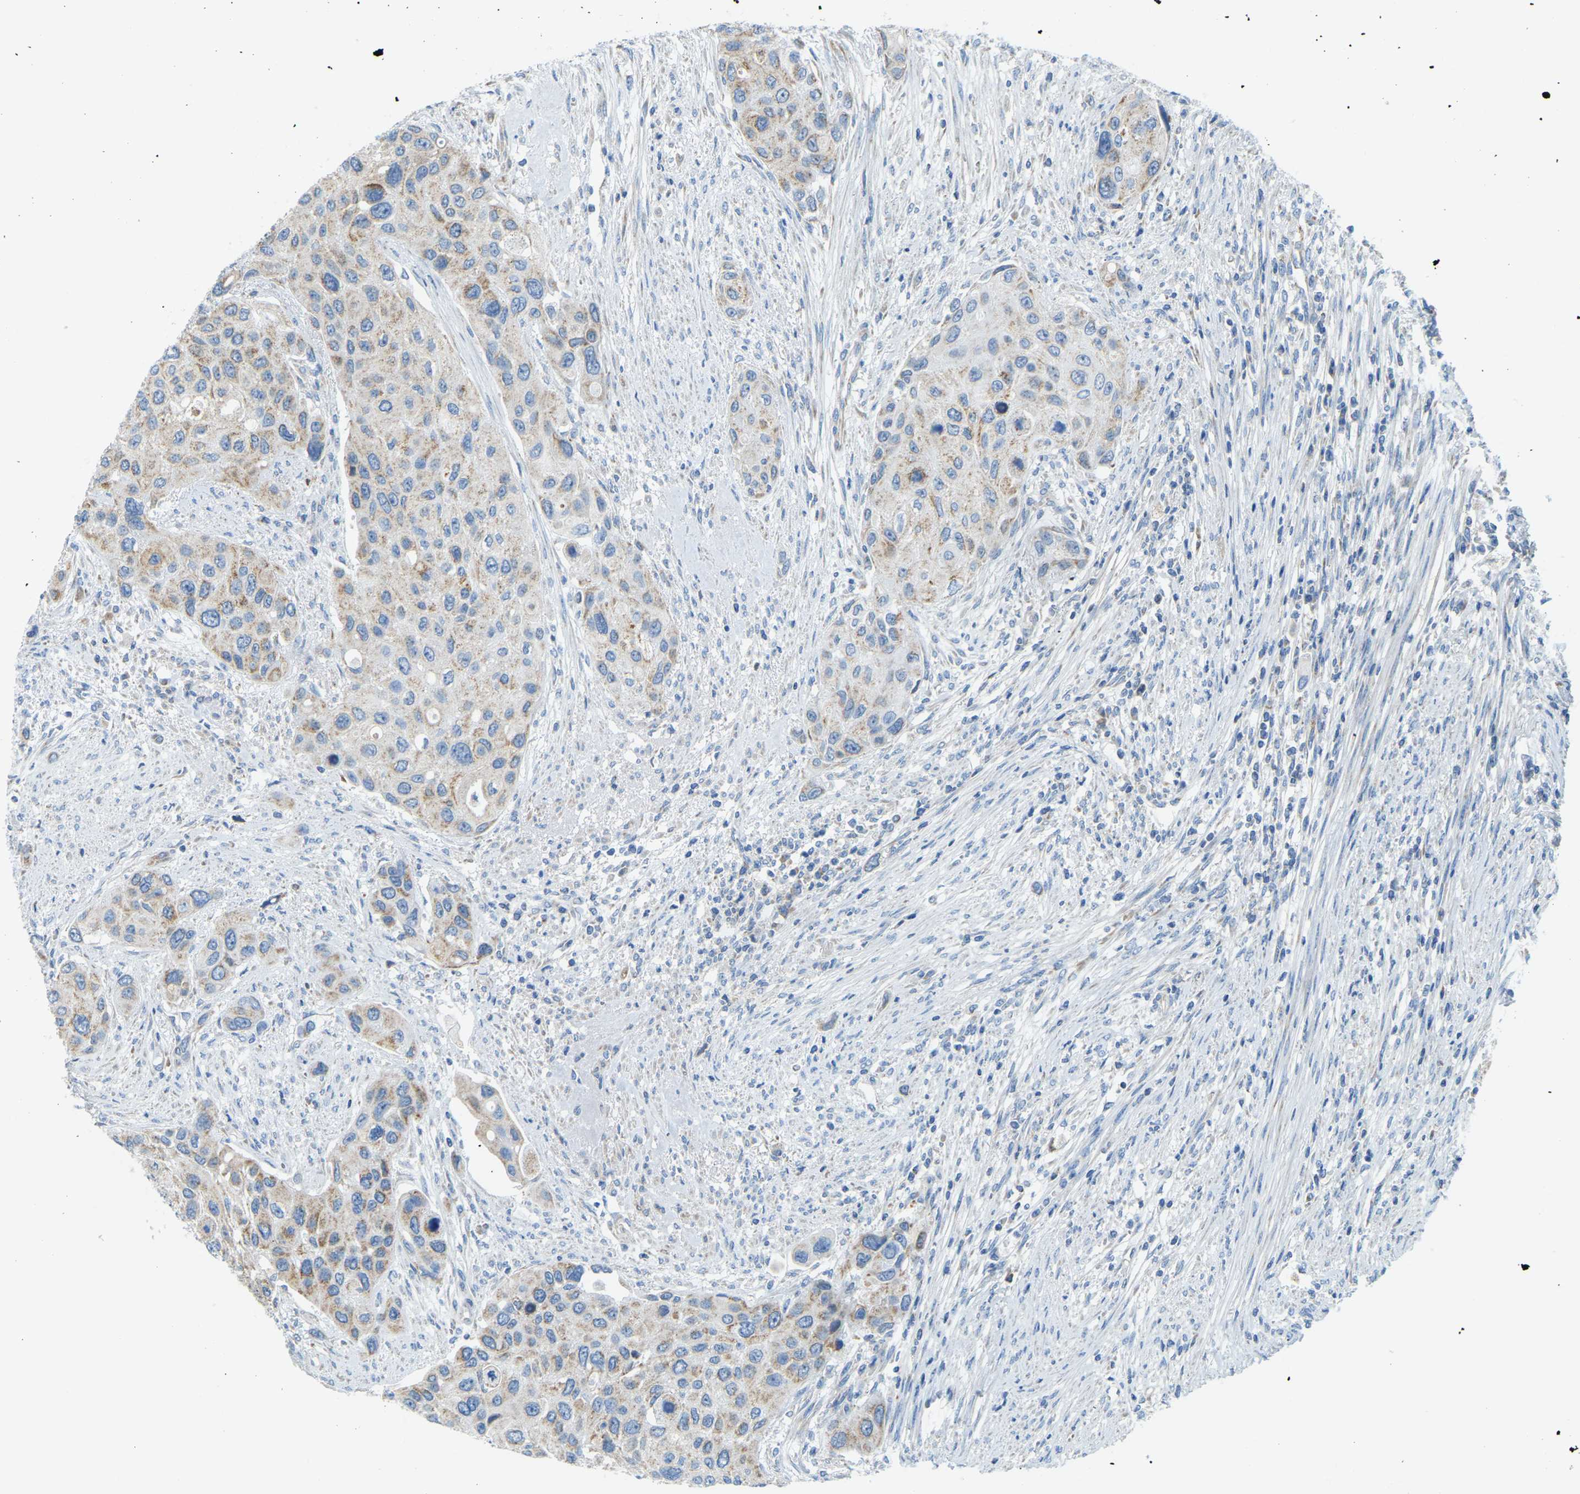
{"staining": {"intensity": "weak", "quantity": "<25%", "location": "cytoplasmic/membranous"}, "tissue": "urothelial cancer", "cell_type": "Tumor cells", "image_type": "cancer", "snomed": [{"axis": "morphology", "description": "Urothelial carcinoma, High grade"}, {"axis": "topography", "description": "Urinary bladder"}], "caption": "Micrograph shows no significant protein positivity in tumor cells of urothelial carcinoma (high-grade).", "gene": "GDA", "patient": {"sex": "female", "age": 56}}